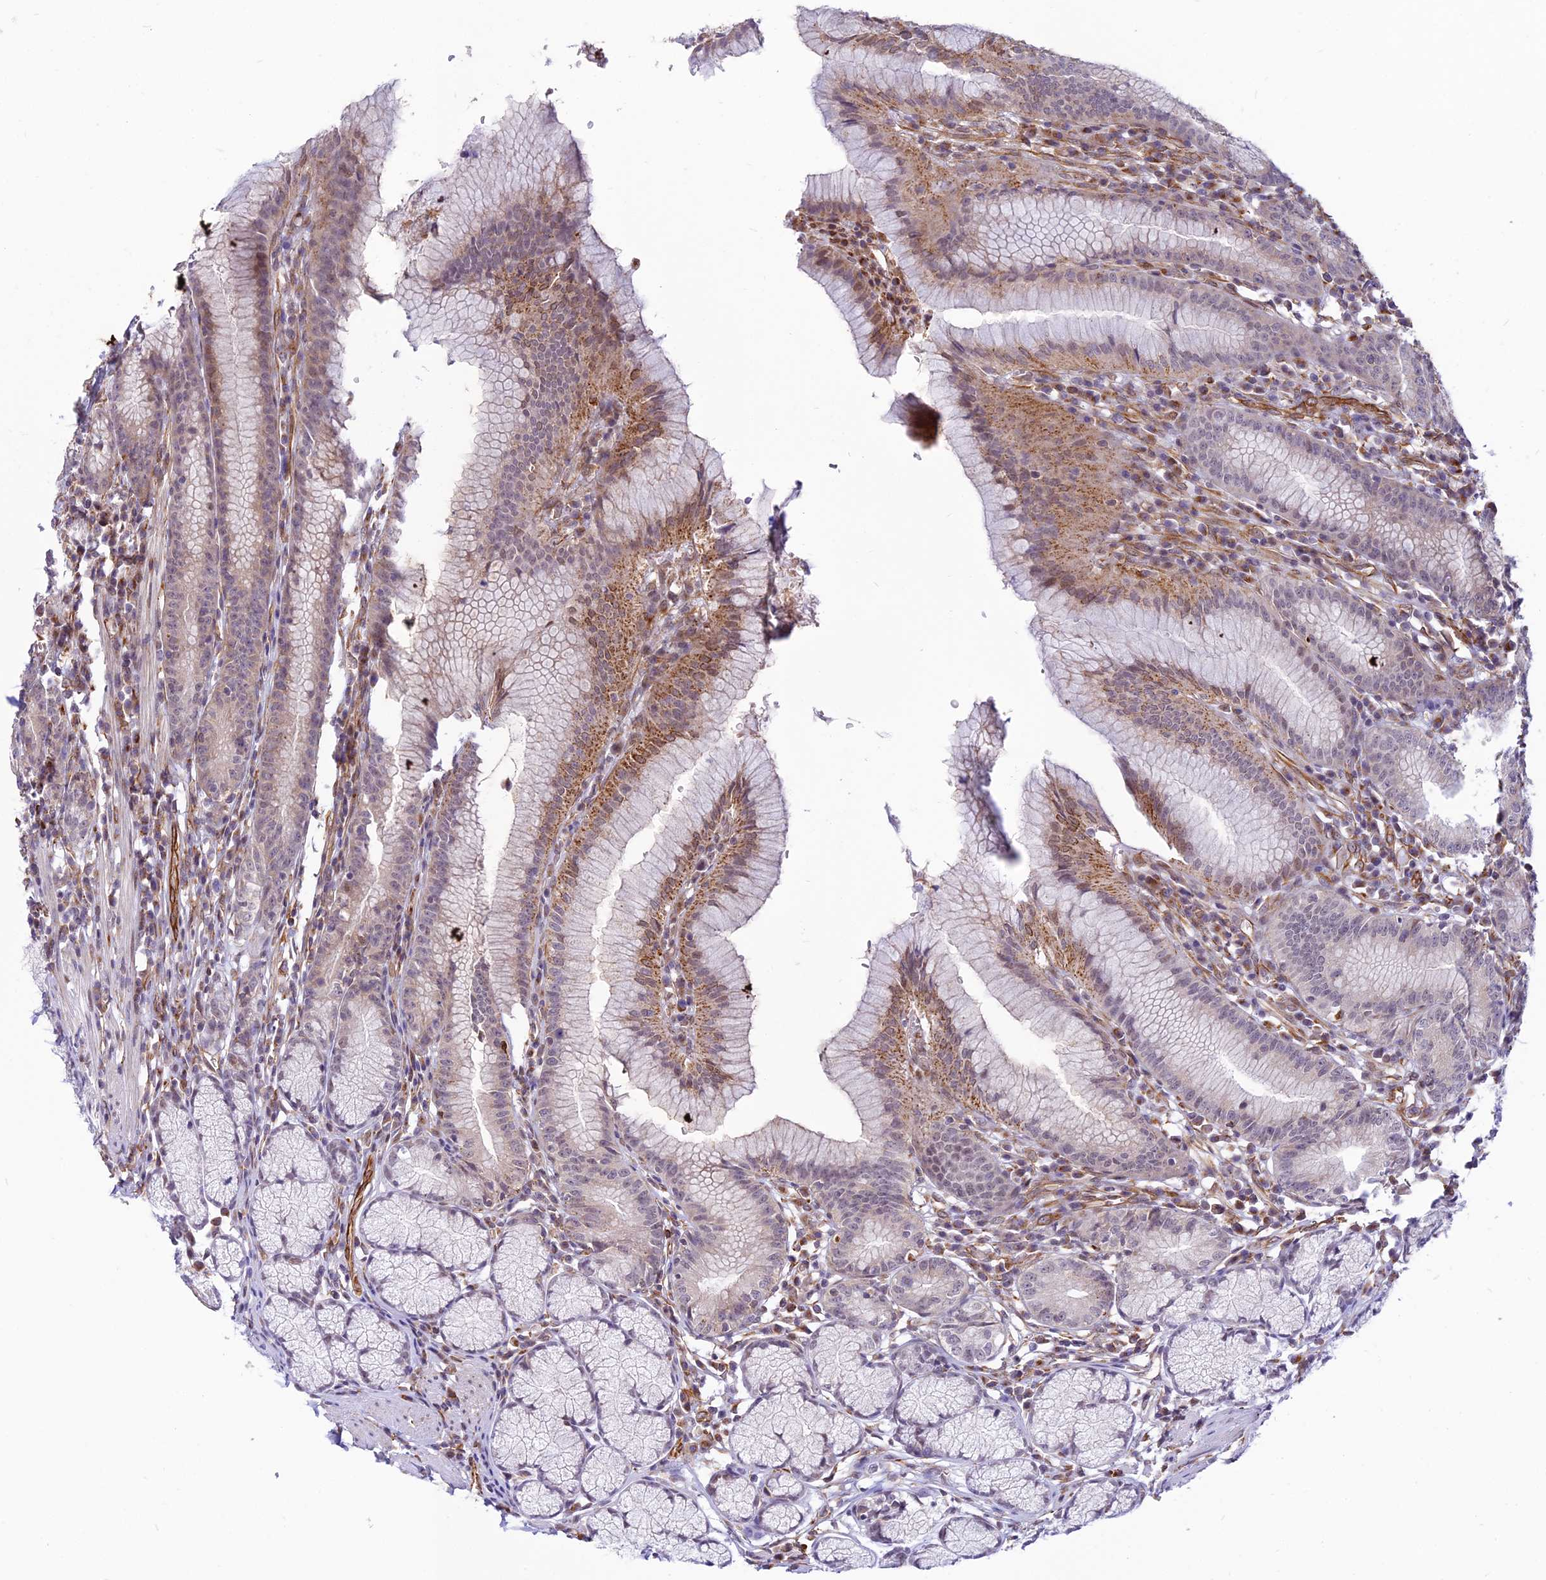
{"staining": {"intensity": "moderate", "quantity": "25%-75%", "location": "cytoplasmic/membranous,nuclear"}, "tissue": "stomach", "cell_type": "Glandular cells", "image_type": "normal", "snomed": [{"axis": "morphology", "description": "Normal tissue, NOS"}, {"axis": "topography", "description": "Stomach"}], "caption": "An image showing moderate cytoplasmic/membranous,nuclear positivity in approximately 25%-75% of glandular cells in unremarkable stomach, as visualized by brown immunohistochemical staining.", "gene": "SAPCD2", "patient": {"sex": "male", "age": 55}}